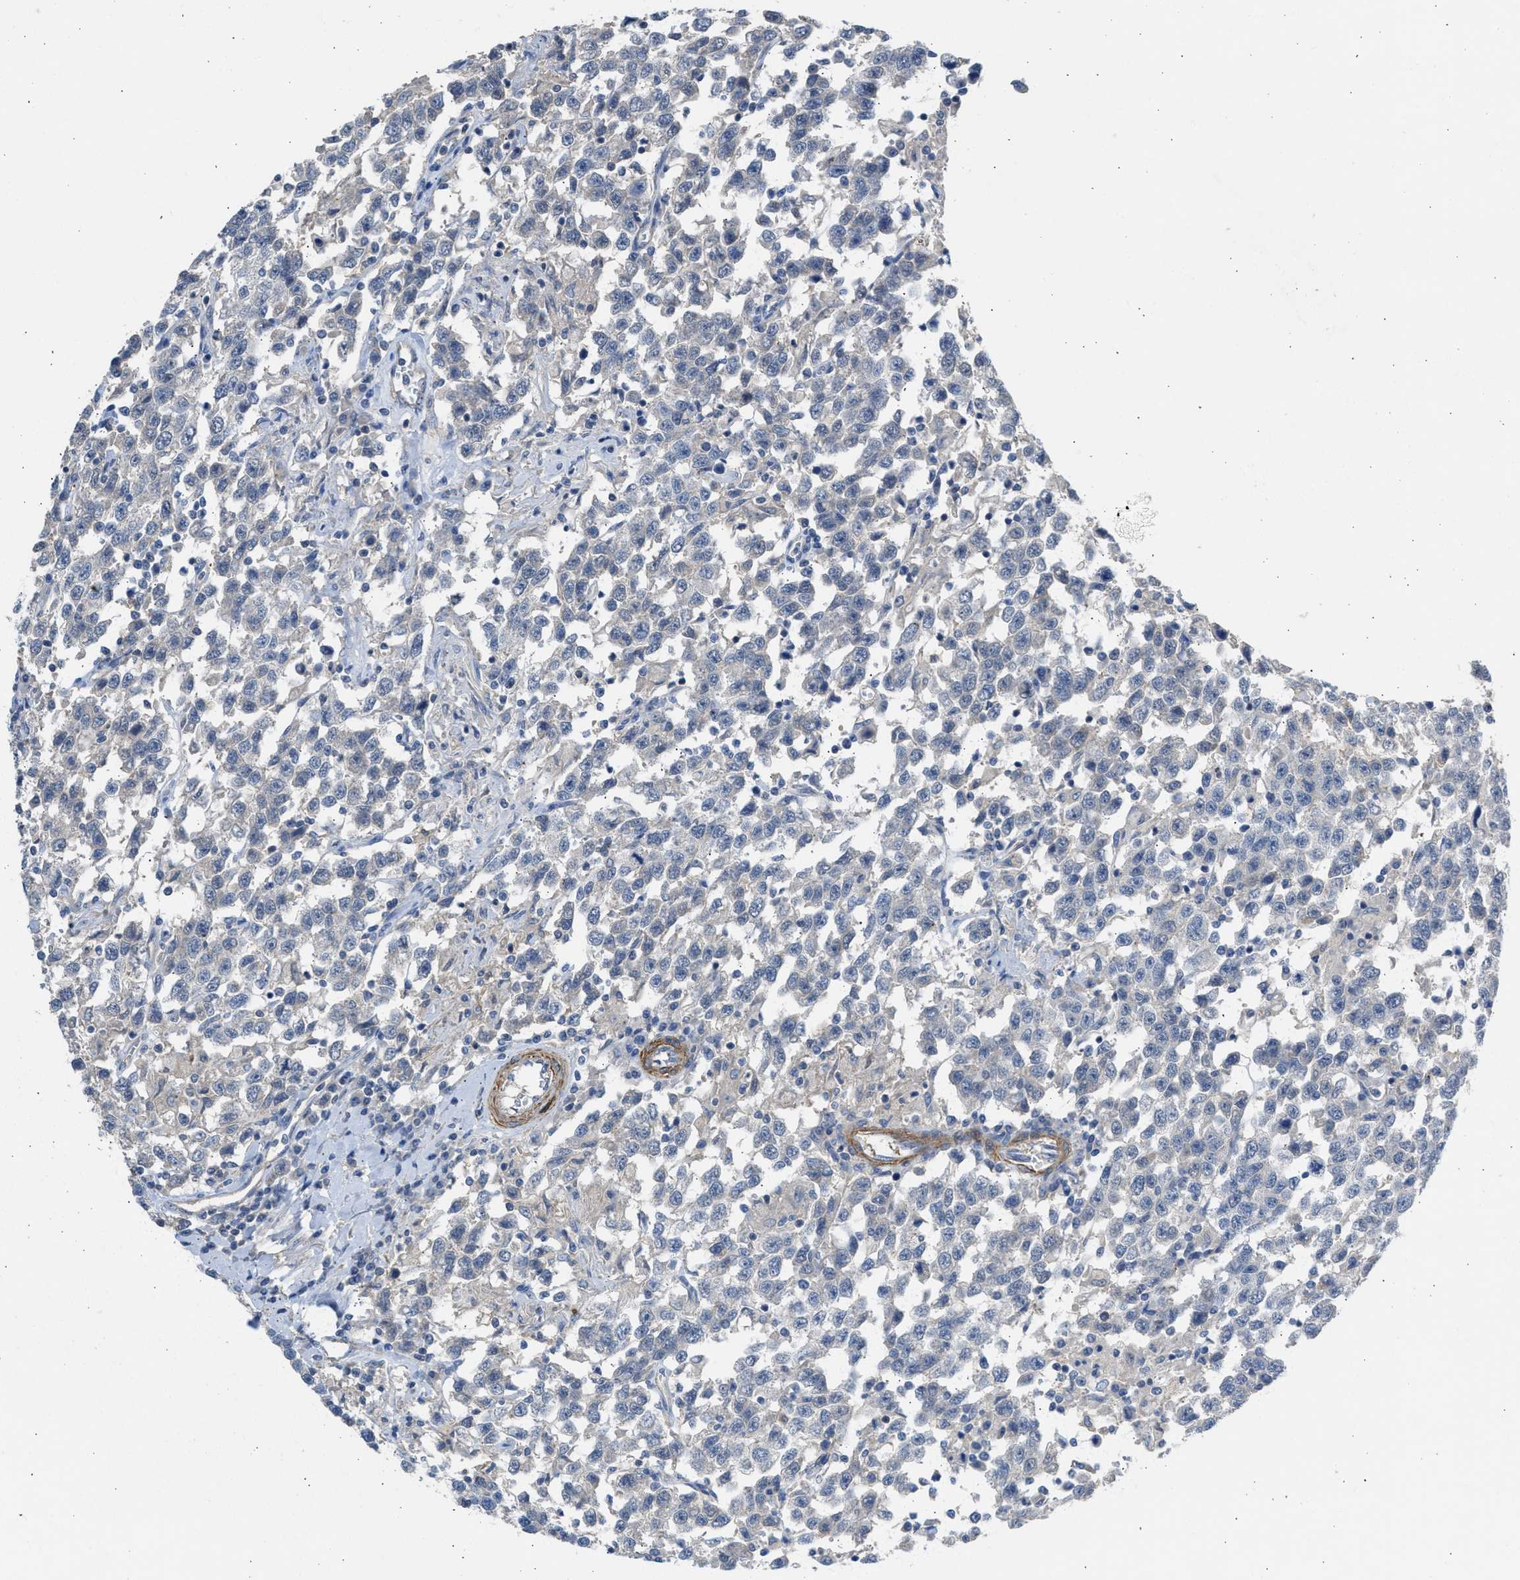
{"staining": {"intensity": "negative", "quantity": "none", "location": "none"}, "tissue": "testis cancer", "cell_type": "Tumor cells", "image_type": "cancer", "snomed": [{"axis": "morphology", "description": "Seminoma, NOS"}, {"axis": "topography", "description": "Testis"}], "caption": "DAB (3,3'-diaminobenzidine) immunohistochemical staining of human testis seminoma displays no significant expression in tumor cells. Nuclei are stained in blue.", "gene": "PCNX3", "patient": {"sex": "male", "age": 41}}